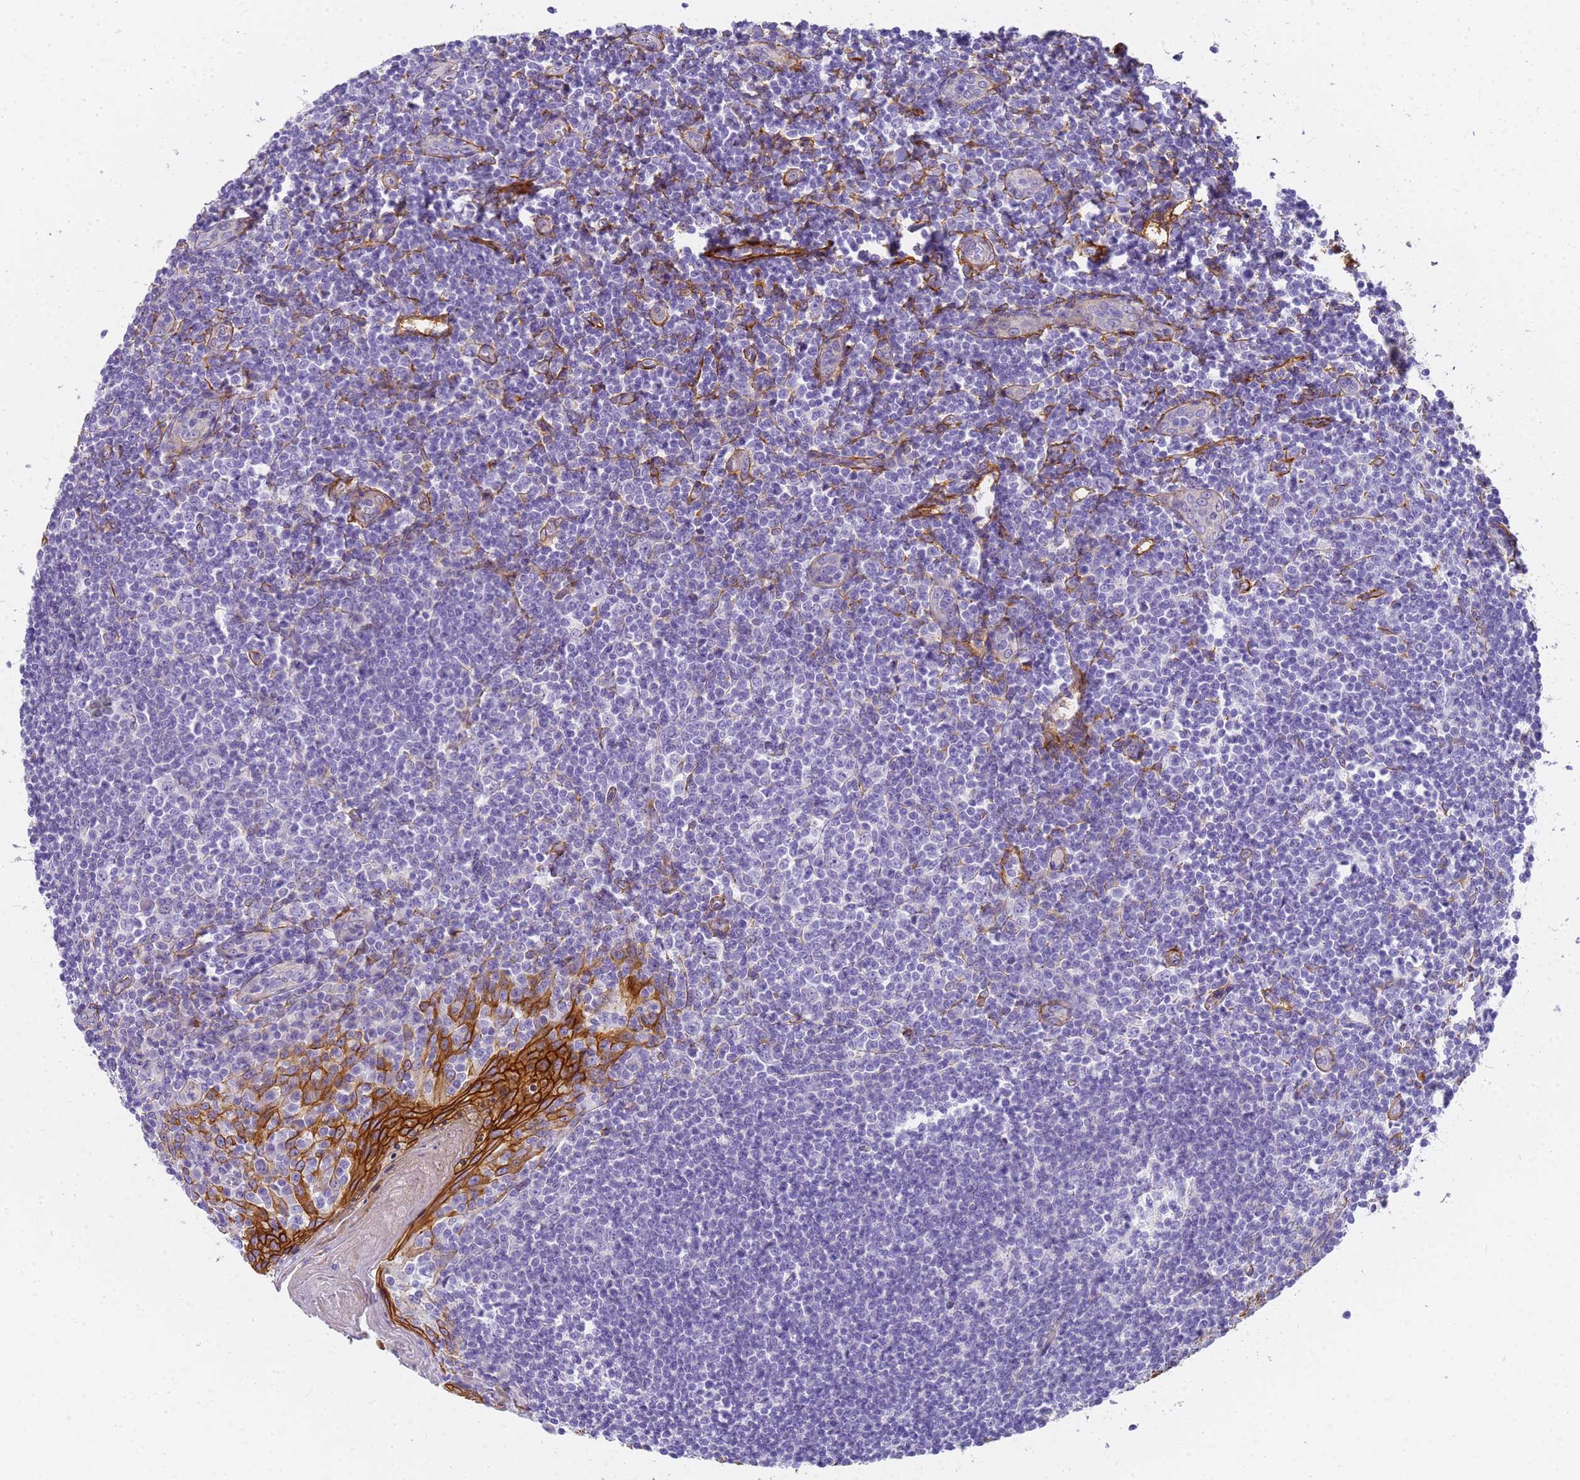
{"staining": {"intensity": "negative", "quantity": "none", "location": "none"}, "tissue": "tonsil", "cell_type": "Germinal center cells", "image_type": "normal", "snomed": [{"axis": "morphology", "description": "Normal tissue, NOS"}, {"axis": "topography", "description": "Tonsil"}], "caption": "The immunohistochemistry (IHC) micrograph has no significant expression in germinal center cells of tonsil. (Brightfield microscopy of DAB immunohistochemistry (IHC) at high magnification).", "gene": "MVB12A", "patient": {"sex": "male", "age": 27}}